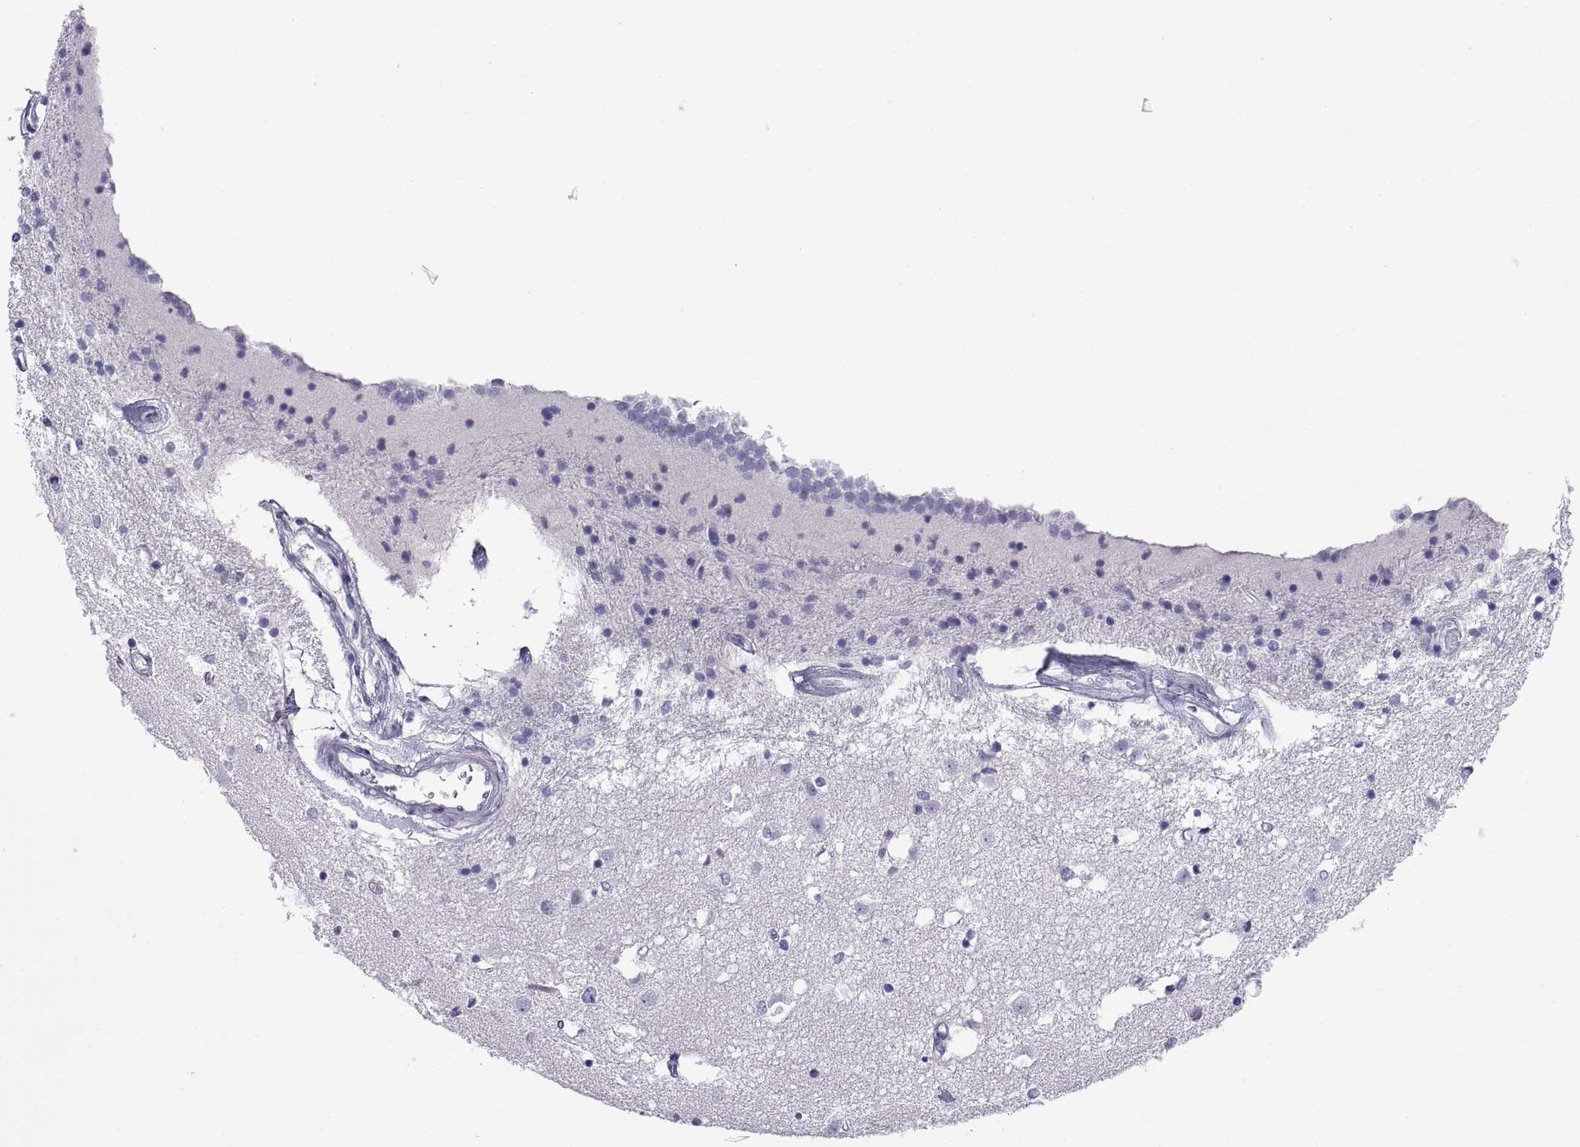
{"staining": {"intensity": "negative", "quantity": "none", "location": "none"}, "tissue": "caudate", "cell_type": "Glial cells", "image_type": "normal", "snomed": [{"axis": "morphology", "description": "Normal tissue, NOS"}, {"axis": "topography", "description": "Lateral ventricle wall"}], "caption": "The immunohistochemistry image has no significant staining in glial cells of caudate. (DAB (3,3'-diaminobenzidine) IHC, high magnification).", "gene": "CT47A10", "patient": {"sex": "male", "age": 54}}